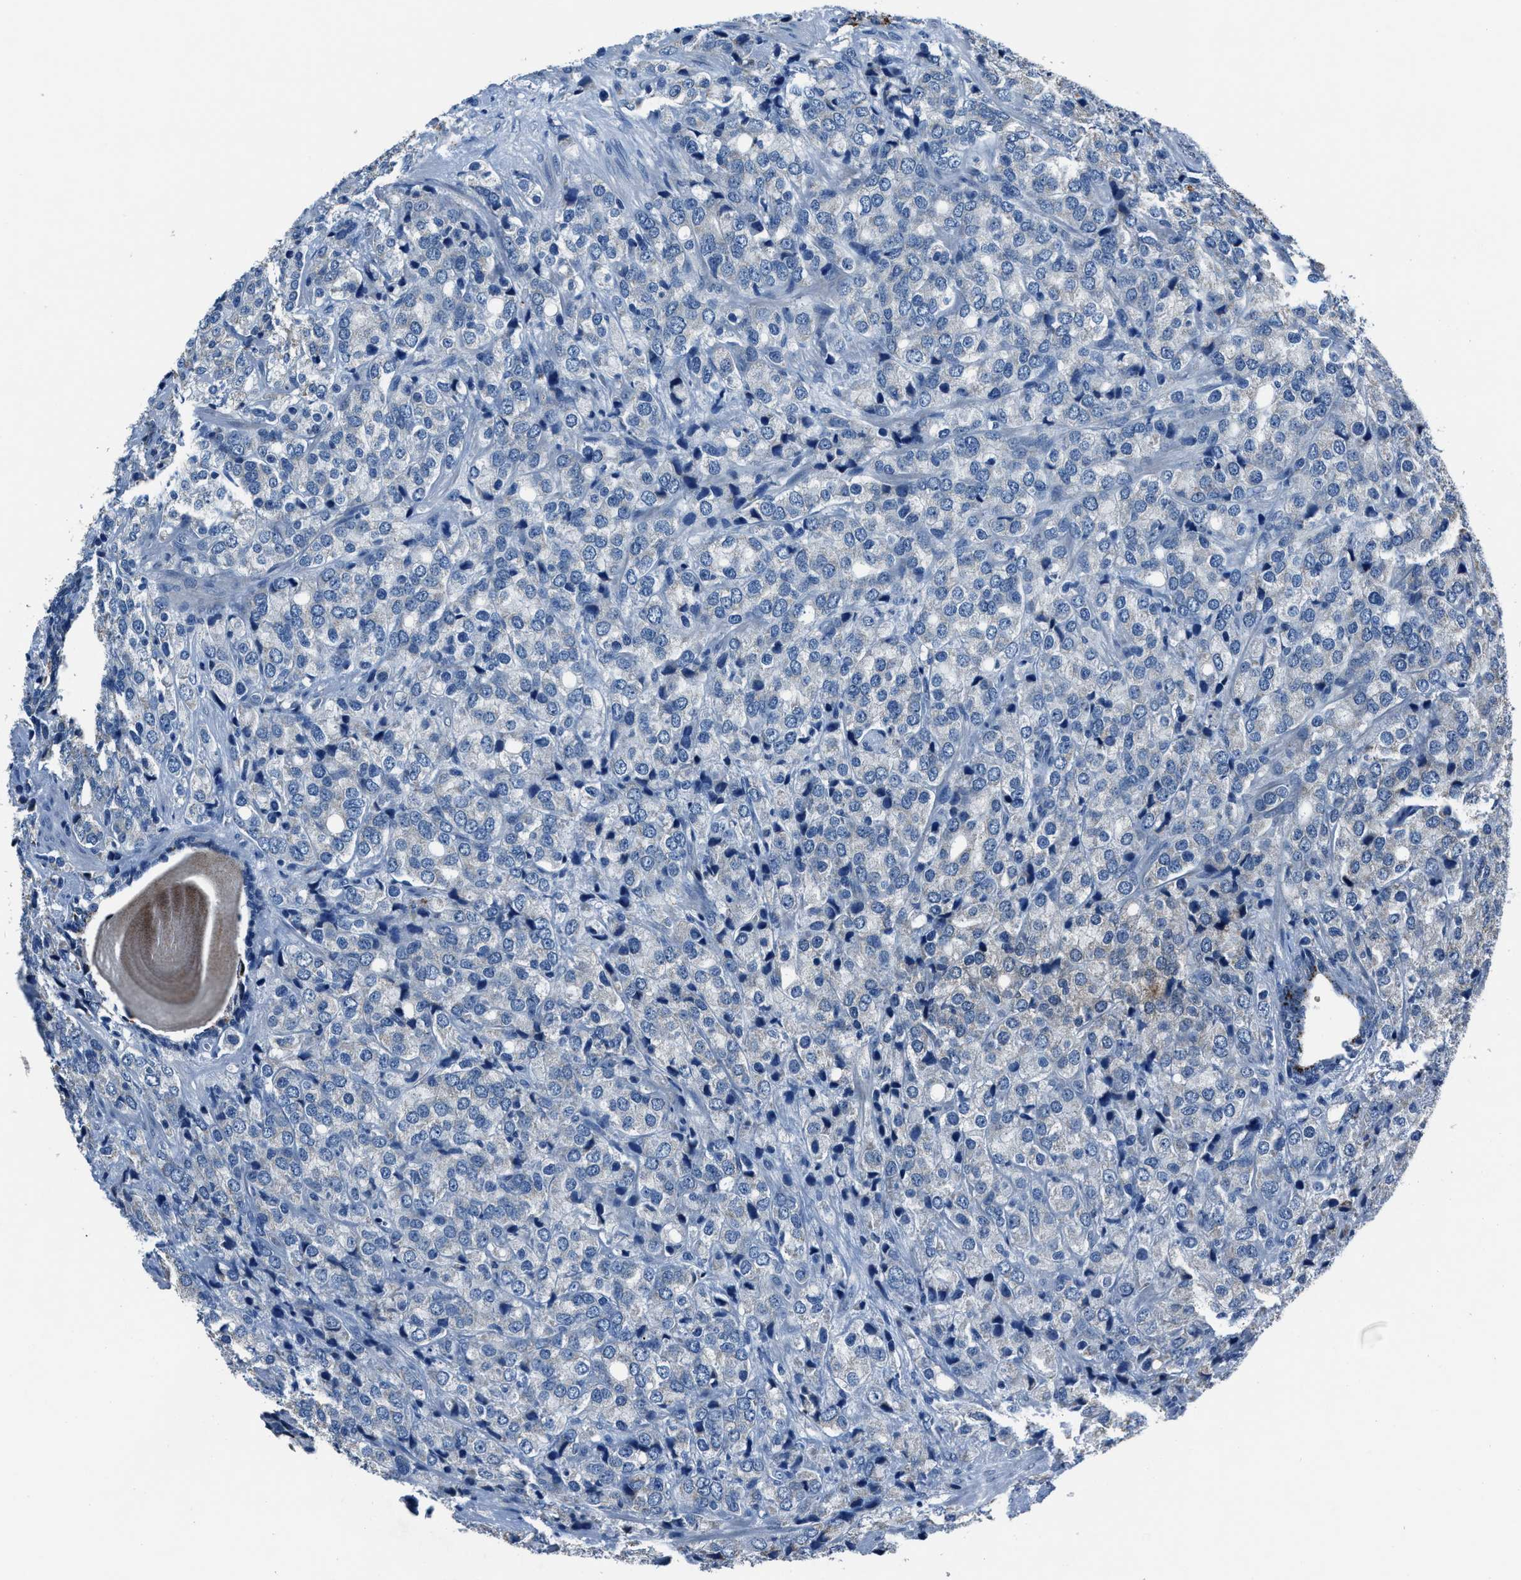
{"staining": {"intensity": "negative", "quantity": "none", "location": "none"}, "tissue": "prostate cancer", "cell_type": "Tumor cells", "image_type": "cancer", "snomed": [{"axis": "morphology", "description": "Adenocarcinoma, Medium grade"}, {"axis": "topography", "description": "Prostate"}], "caption": "This is an IHC image of prostate cancer (medium-grade adenocarcinoma). There is no expression in tumor cells.", "gene": "ADAM2", "patient": {"sex": "male", "age": 70}}